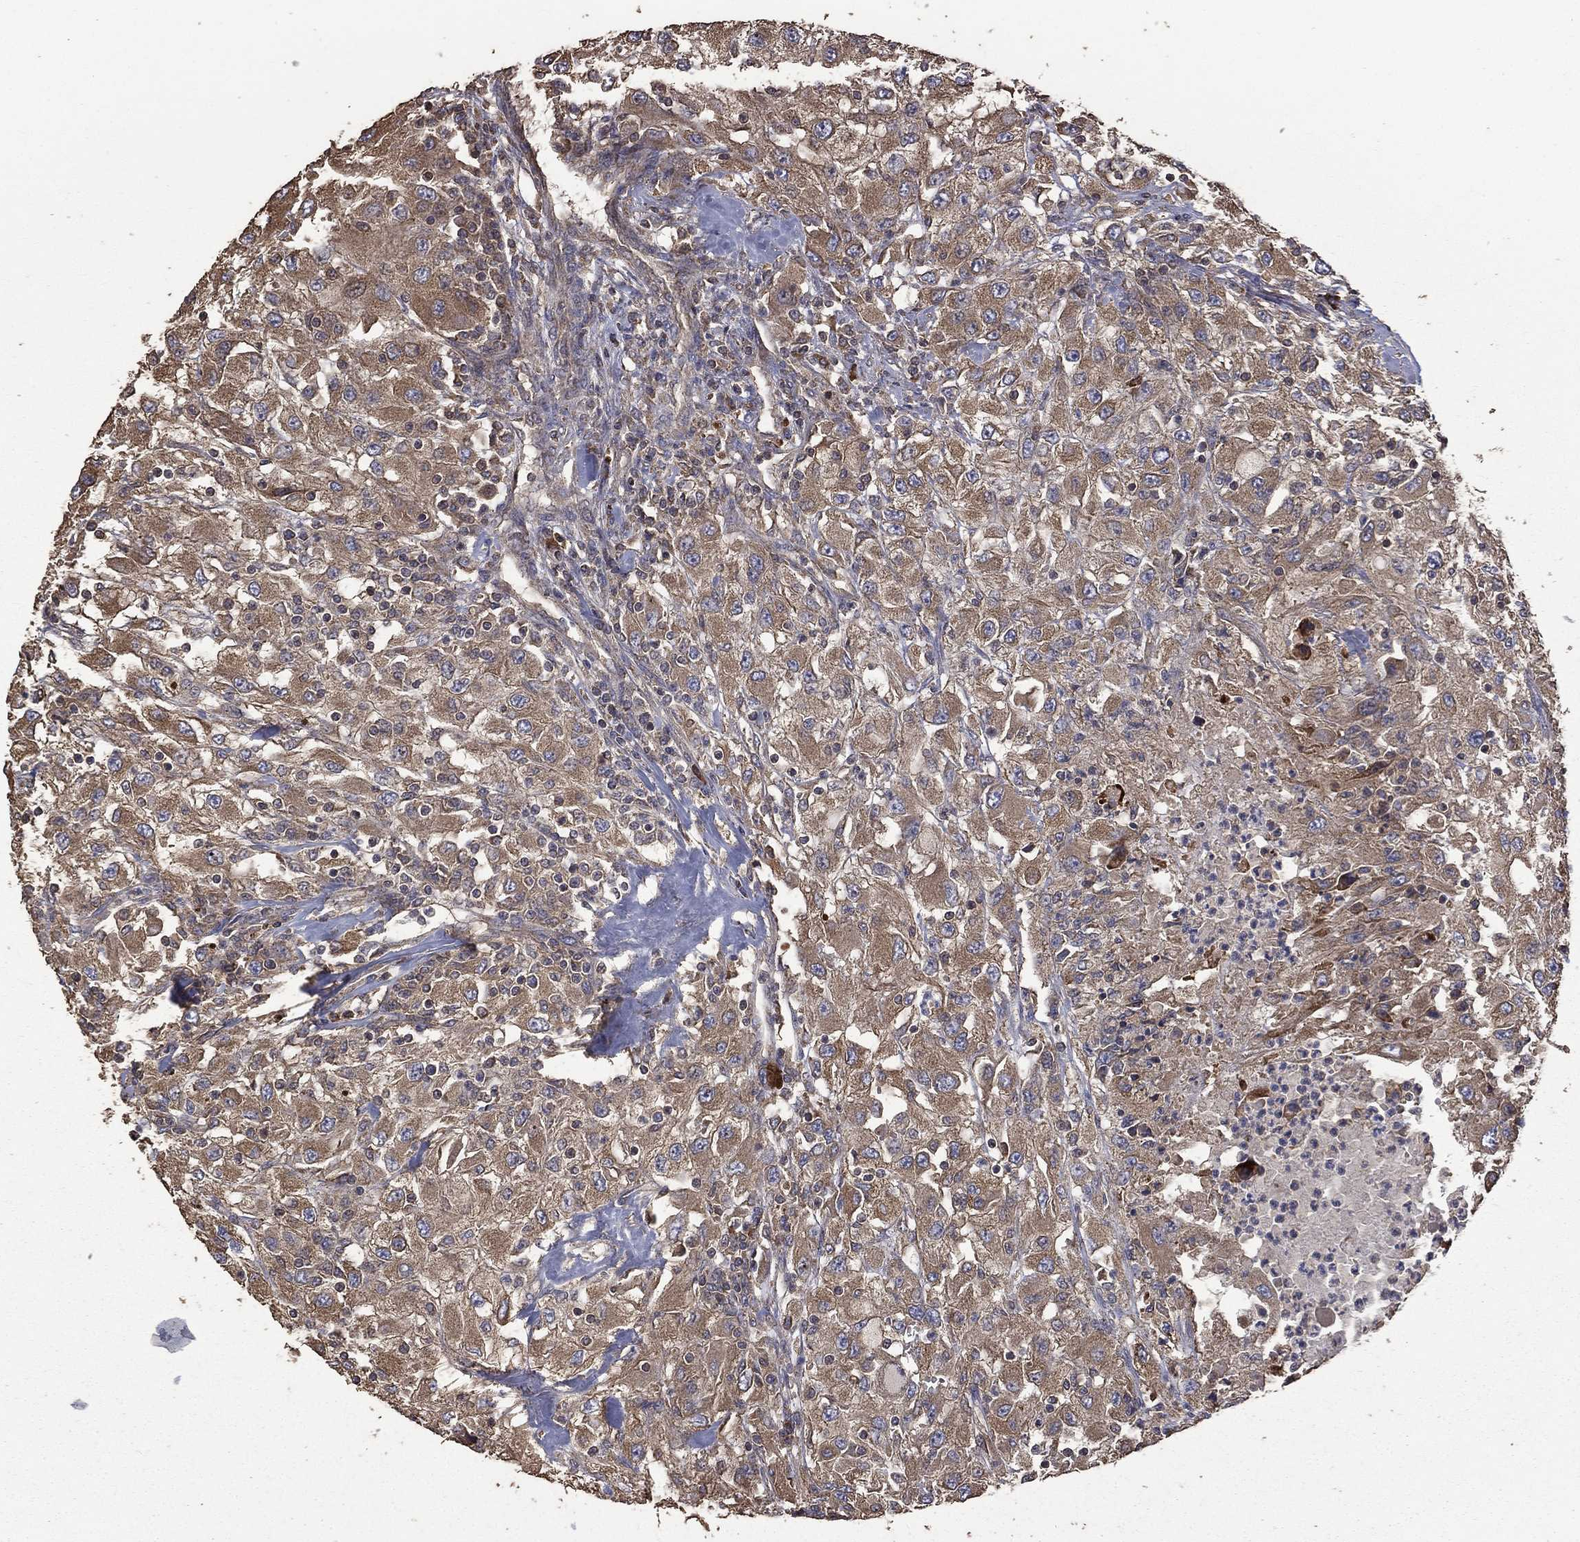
{"staining": {"intensity": "moderate", "quantity": ">75%", "location": "cytoplasmic/membranous"}, "tissue": "renal cancer", "cell_type": "Tumor cells", "image_type": "cancer", "snomed": [{"axis": "morphology", "description": "Adenocarcinoma, NOS"}, {"axis": "topography", "description": "Kidney"}], "caption": "High-magnification brightfield microscopy of adenocarcinoma (renal) stained with DAB (3,3'-diaminobenzidine) (brown) and counterstained with hematoxylin (blue). tumor cells exhibit moderate cytoplasmic/membranous expression is identified in about>75% of cells. (DAB IHC with brightfield microscopy, high magnification).", "gene": "METTL27", "patient": {"sex": "female", "age": 67}}